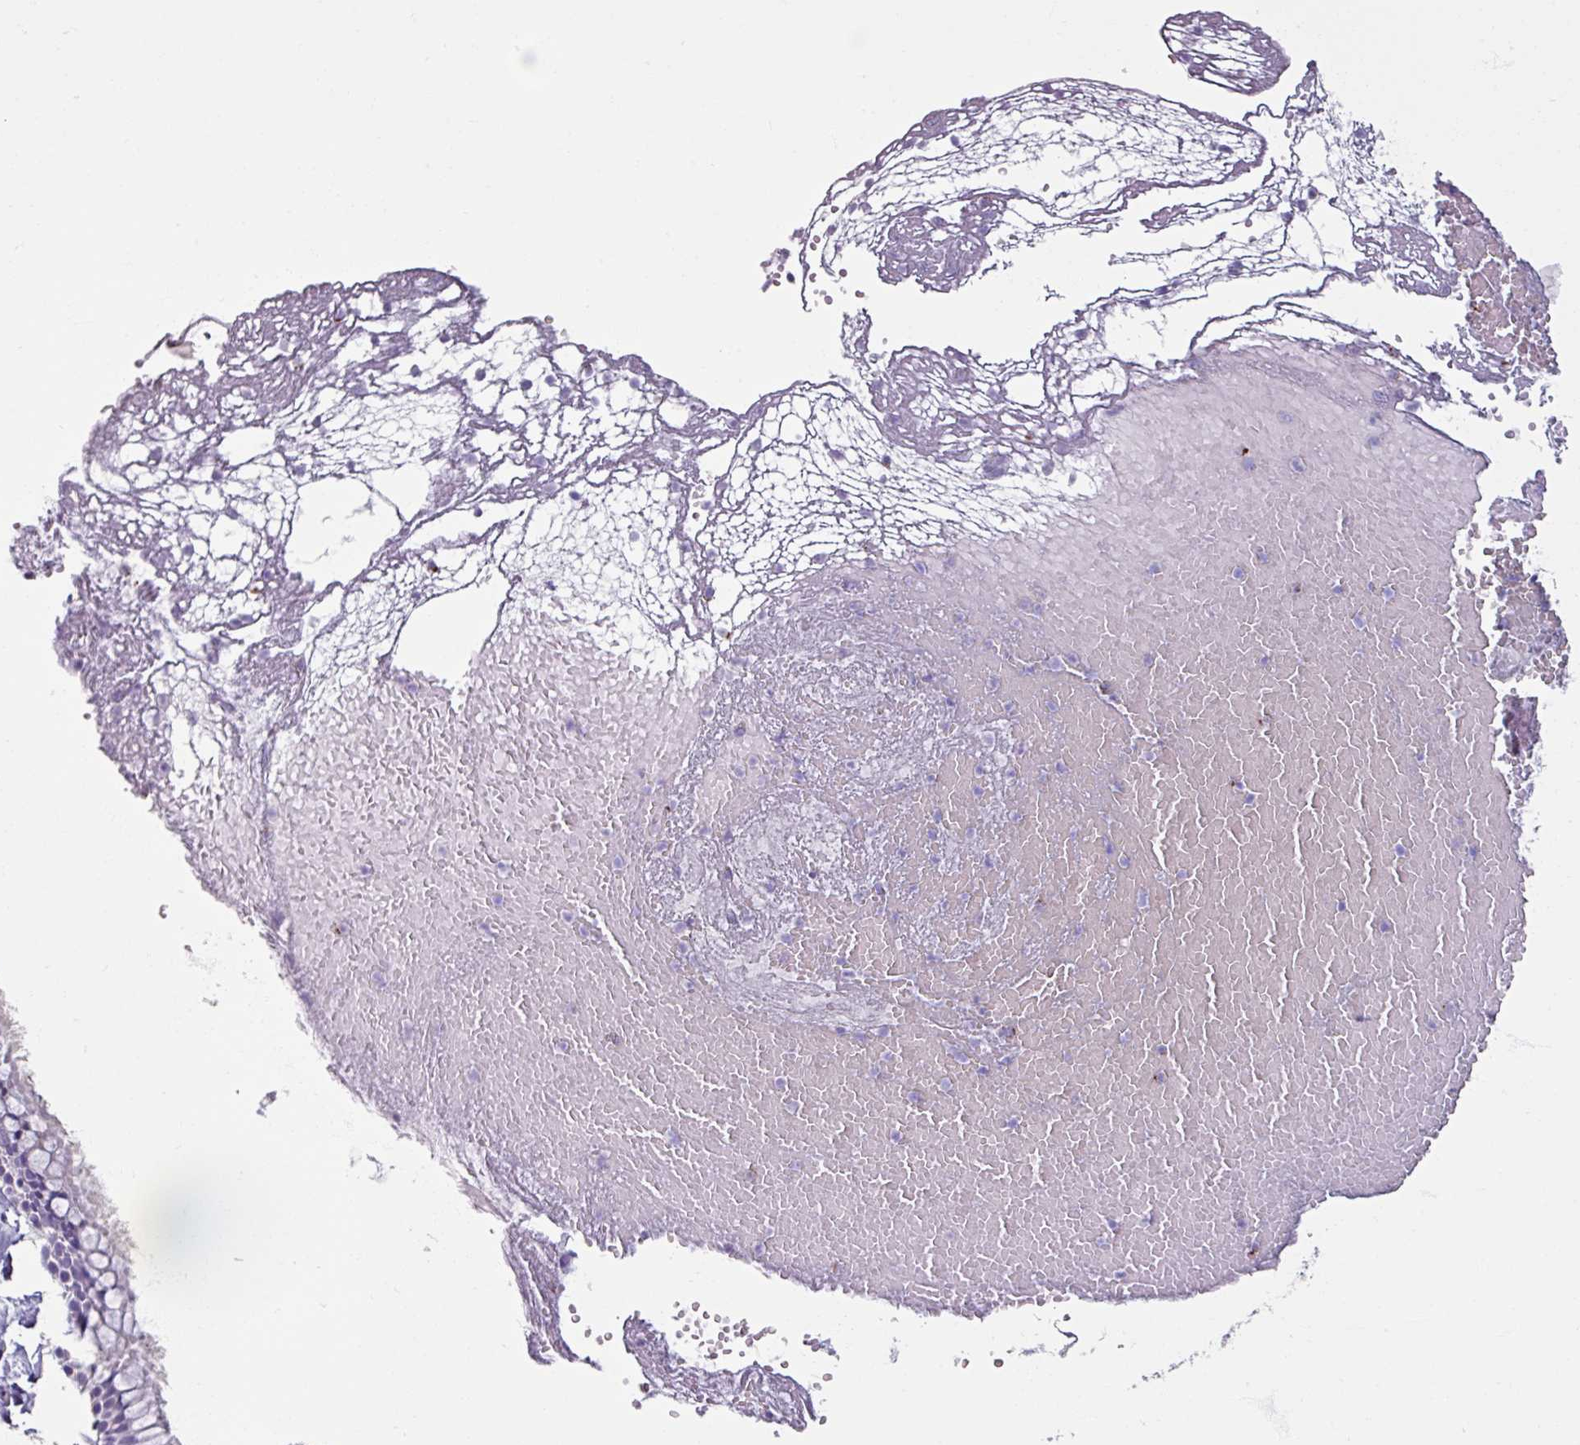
{"staining": {"intensity": "negative", "quantity": "none", "location": "none"}, "tissue": "nasopharynx", "cell_type": "Respiratory epithelial cells", "image_type": "normal", "snomed": [{"axis": "morphology", "description": "Normal tissue, NOS"}, {"axis": "topography", "description": "Nasopharynx"}], "caption": "Human nasopharynx stained for a protein using immunohistochemistry demonstrates no positivity in respiratory epithelial cells.", "gene": "SLC27A5", "patient": {"sex": "male", "age": 65}}